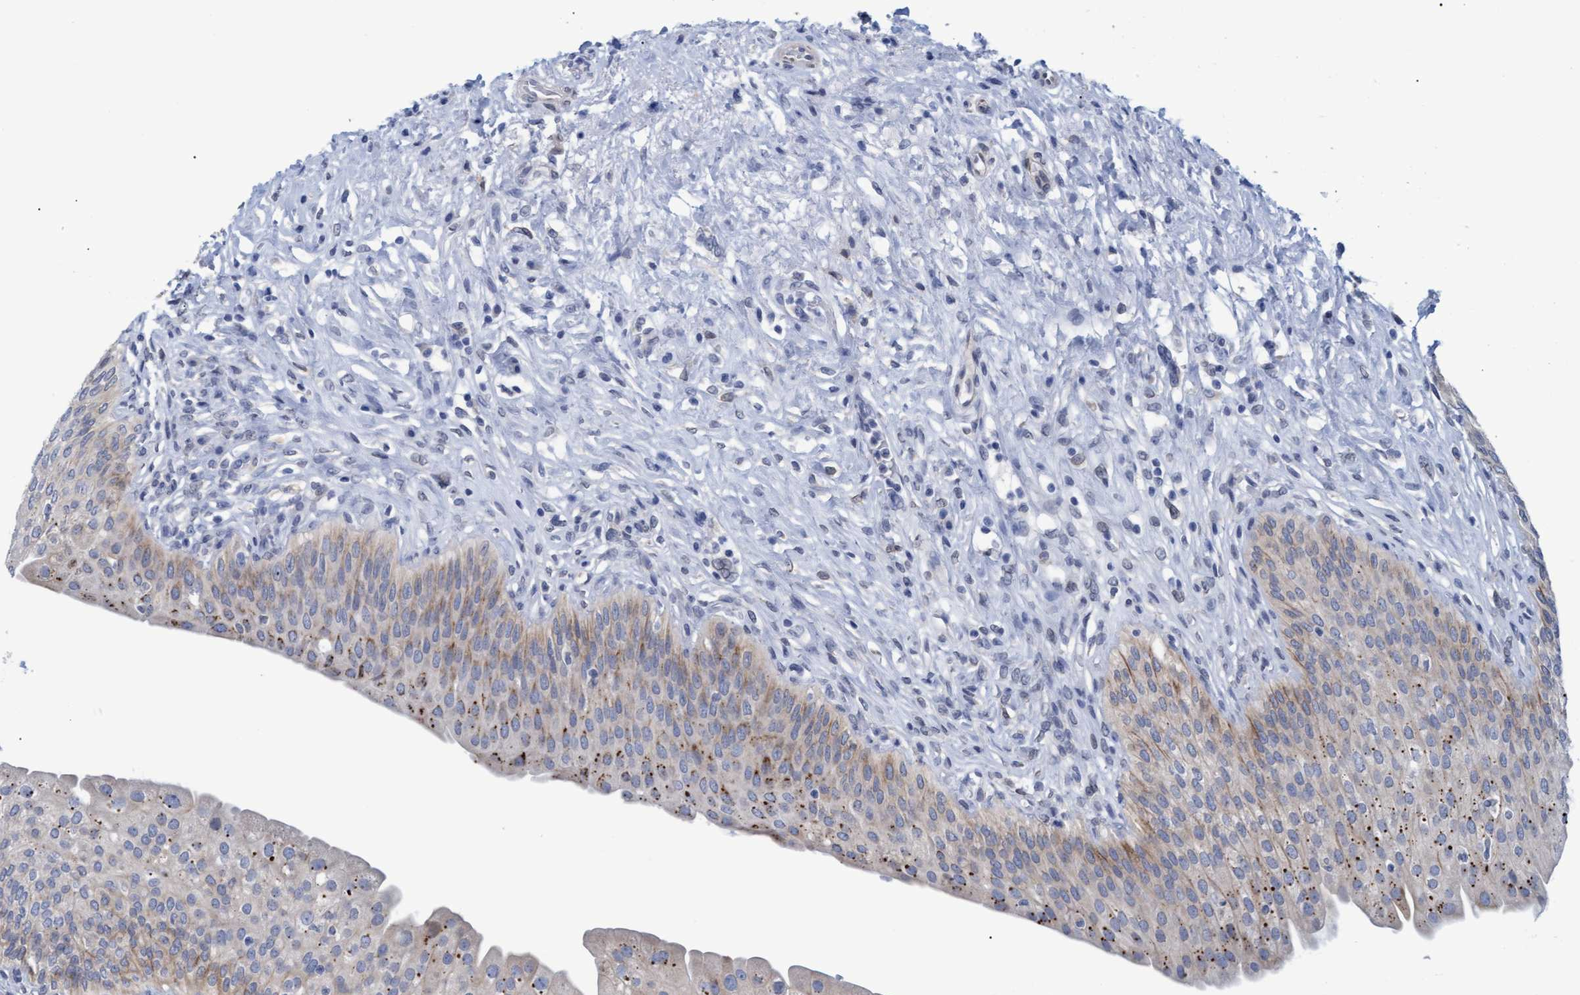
{"staining": {"intensity": "moderate", "quantity": "<25%", "location": "cytoplasmic/membranous"}, "tissue": "urinary bladder", "cell_type": "Urothelial cells", "image_type": "normal", "snomed": [{"axis": "morphology", "description": "Normal tissue, NOS"}, {"axis": "topography", "description": "Urinary bladder"}], "caption": "Normal urinary bladder was stained to show a protein in brown. There is low levels of moderate cytoplasmic/membranous positivity in approximately <25% of urothelial cells.", "gene": "SSTR3", "patient": {"sex": "male", "age": 46}}